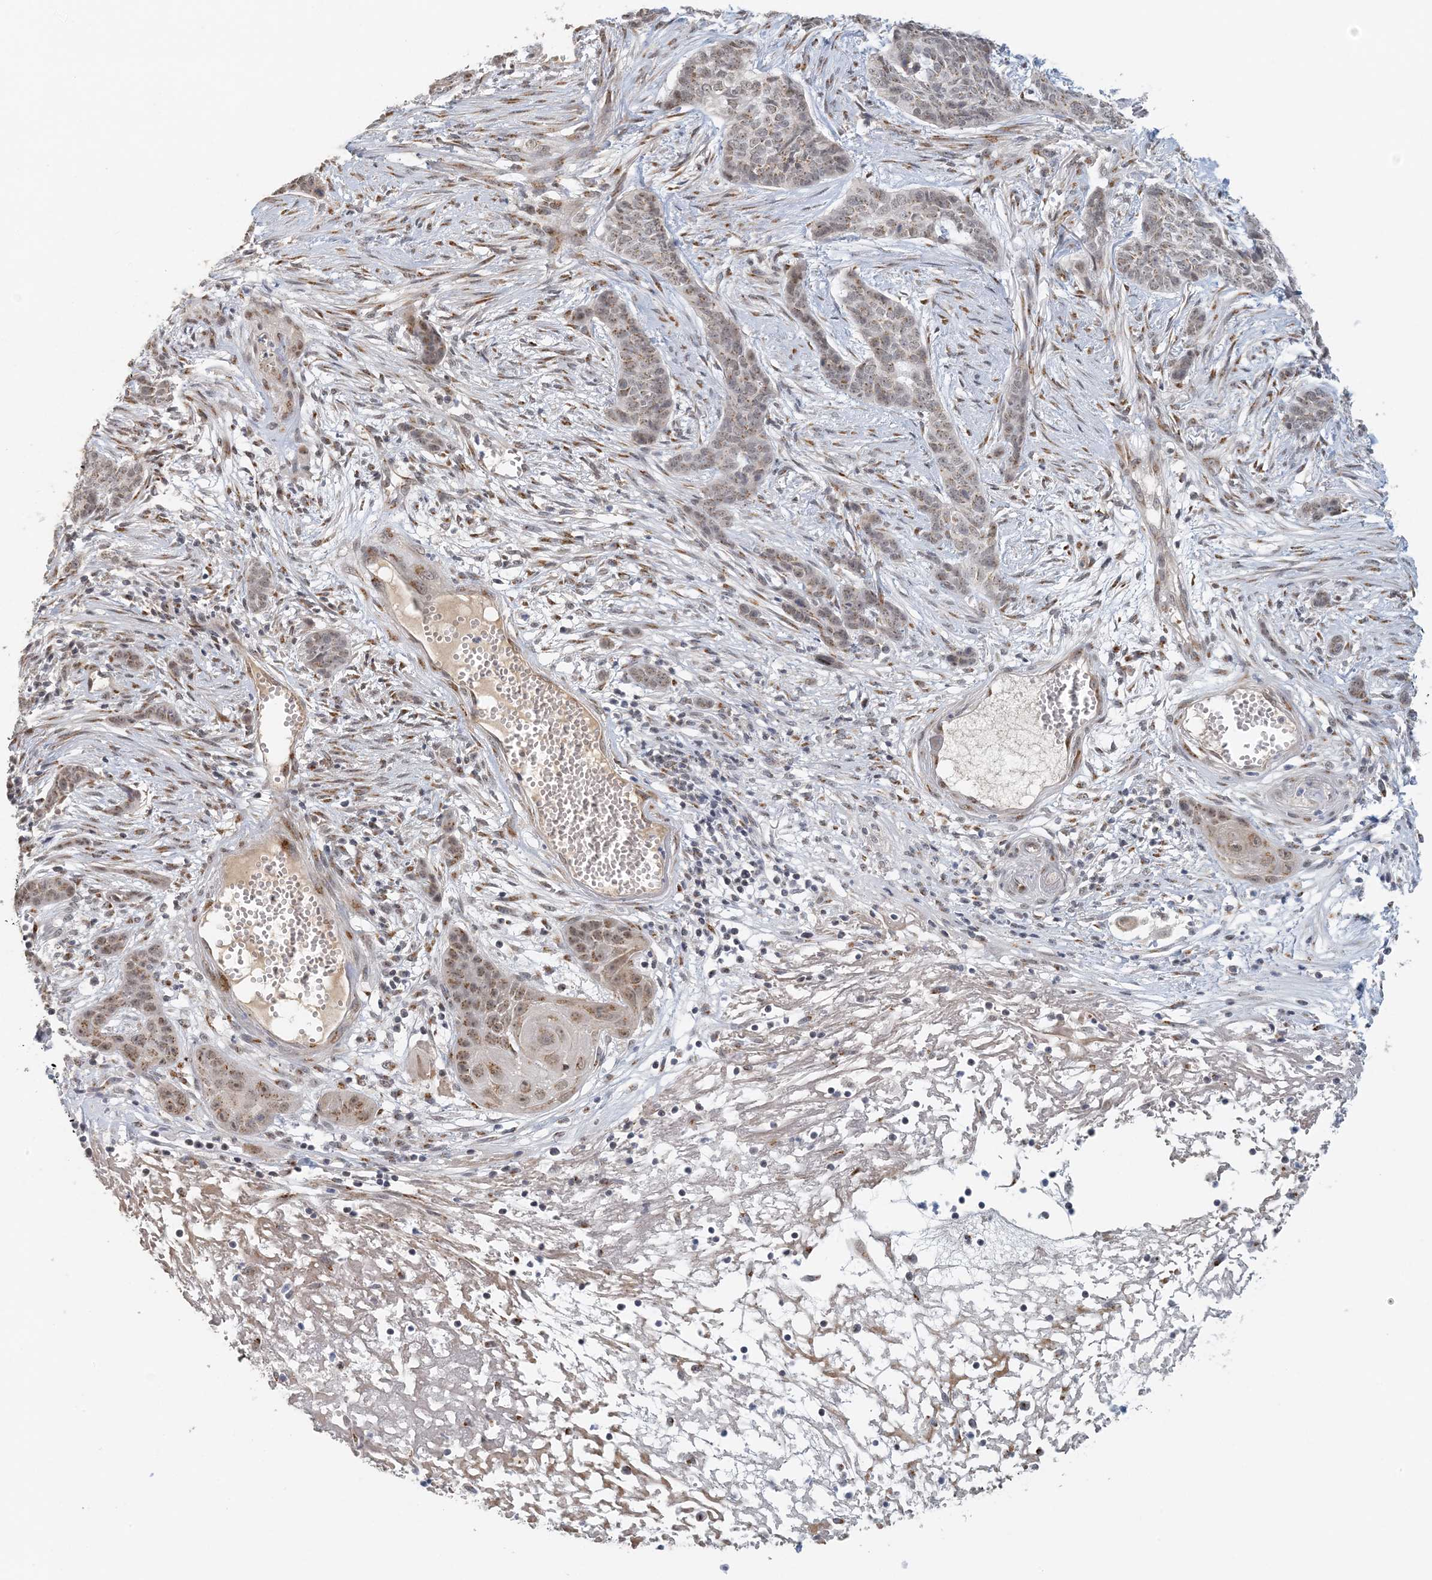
{"staining": {"intensity": "moderate", "quantity": "25%-75%", "location": "cytoplasmic/membranous"}, "tissue": "skin cancer", "cell_type": "Tumor cells", "image_type": "cancer", "snomed": [{"axis": "morphology", "description": "Basal cell carcinoma"}, {"axis": "topography", "description": "Skin"}], "caption": "This photomicrograph exhibits immunohistochemistry staining of human basal cell carcinoma (skin), with medium moderate cytoplasmic/membranous staining in about 25%-75% of tumor cells.", "gene": "ZCCHC4", "patient": {"sex": "female", "age": 64}}